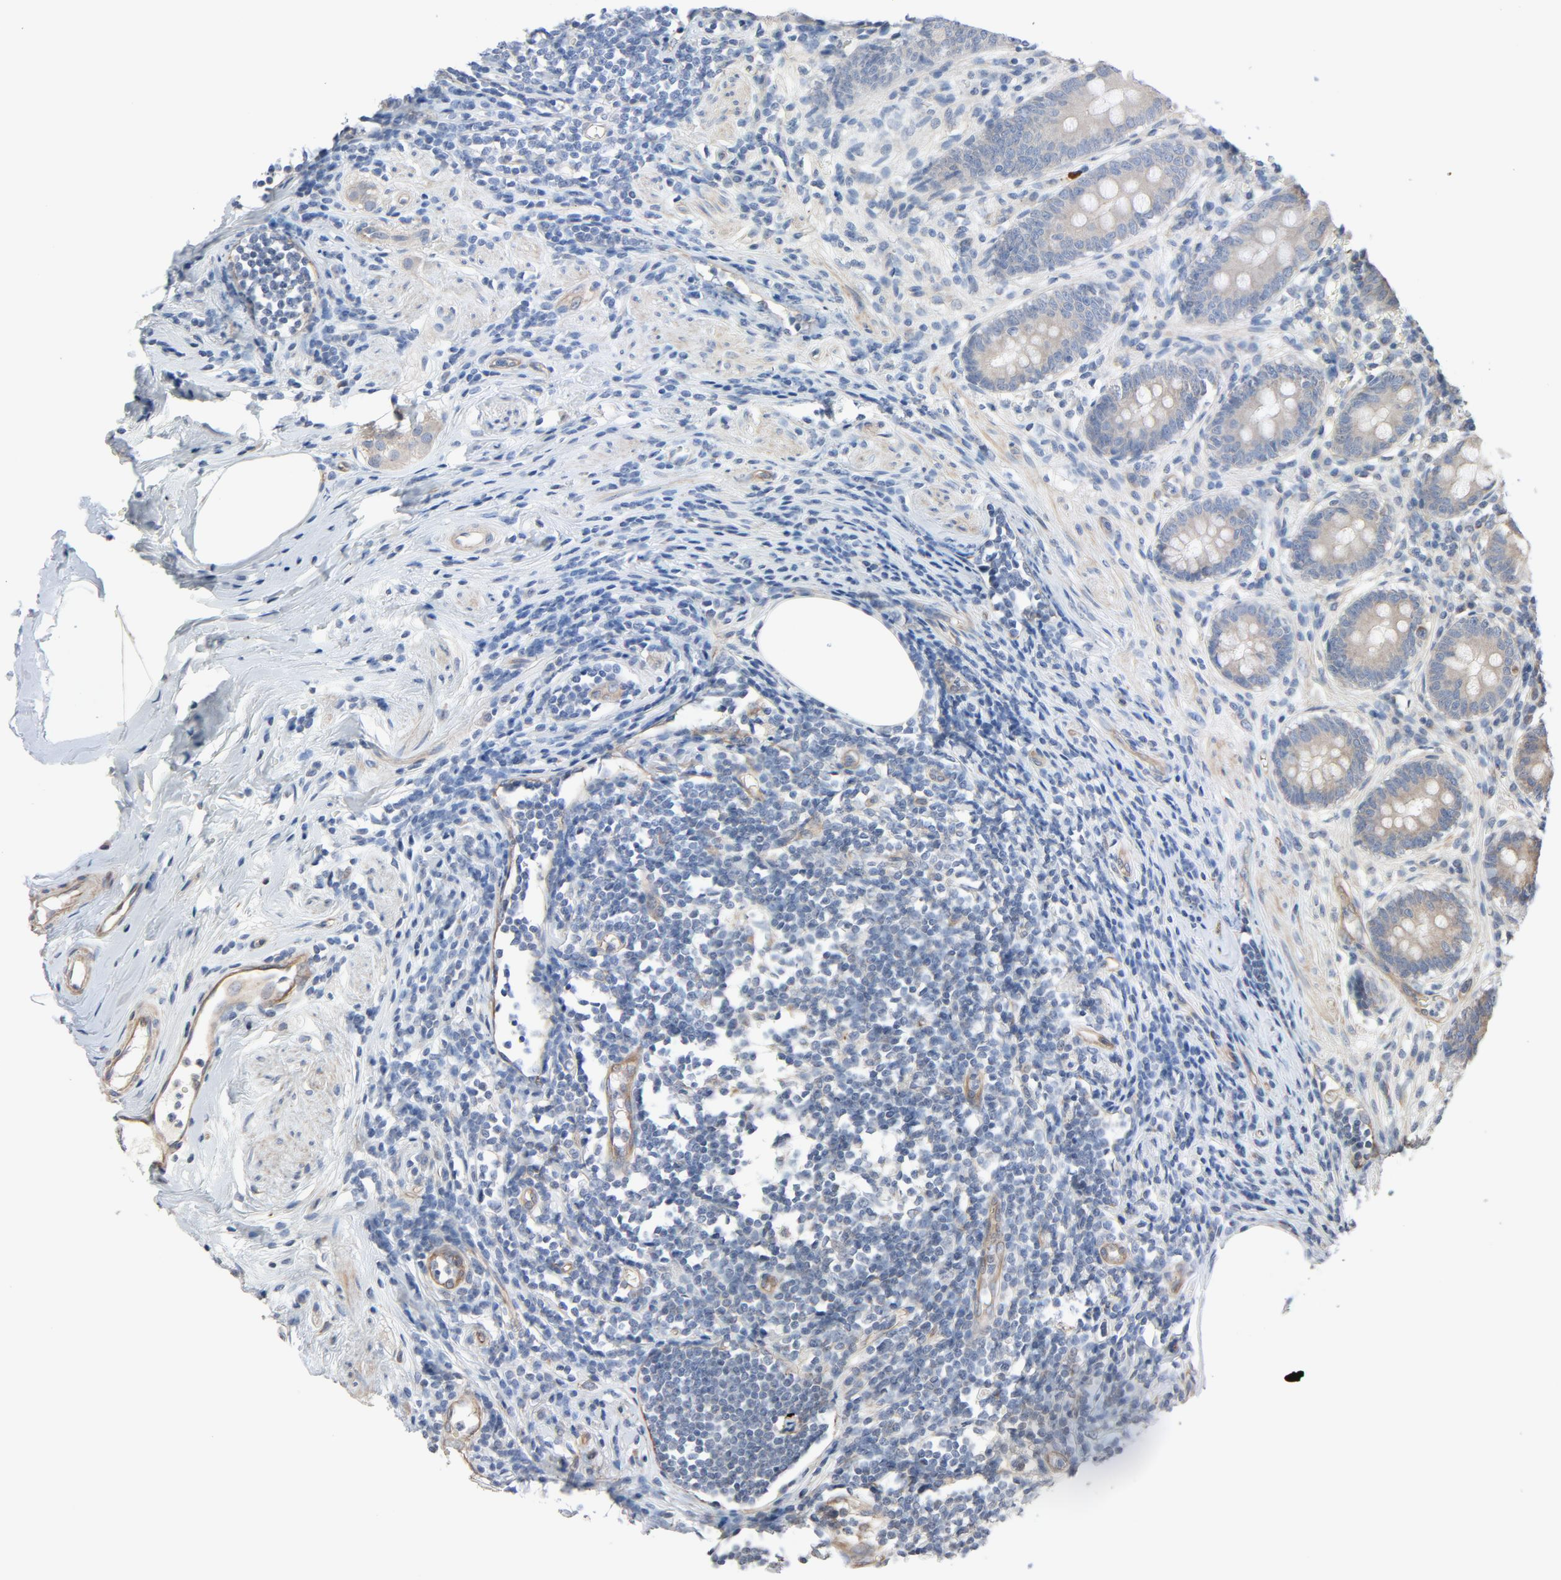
{"staining": {"intensity": "moderate", "quantity": ">75%", "location": "cytoplasmic/membranous"}, "tissue": "appendix", "cell_type": "Glandular cells", "image_type": "normal", "snomed": [{"axis": "morphology", "description": "Normal tissue, NOS"}, {"axis": "topography", "description": "Appendix"}], "caption": "Immunohistochemistry micrograph of normal appendix: appendix stained using IHC demonstrates medium levels of moderate protein expression localized specifically in the cytoplasmic/membranous of glandular cells, appearing as a cytoplasmic/membranous brown color.", "gene": "TRIOBP", "patient": {"sex": "female", "age": 50}}